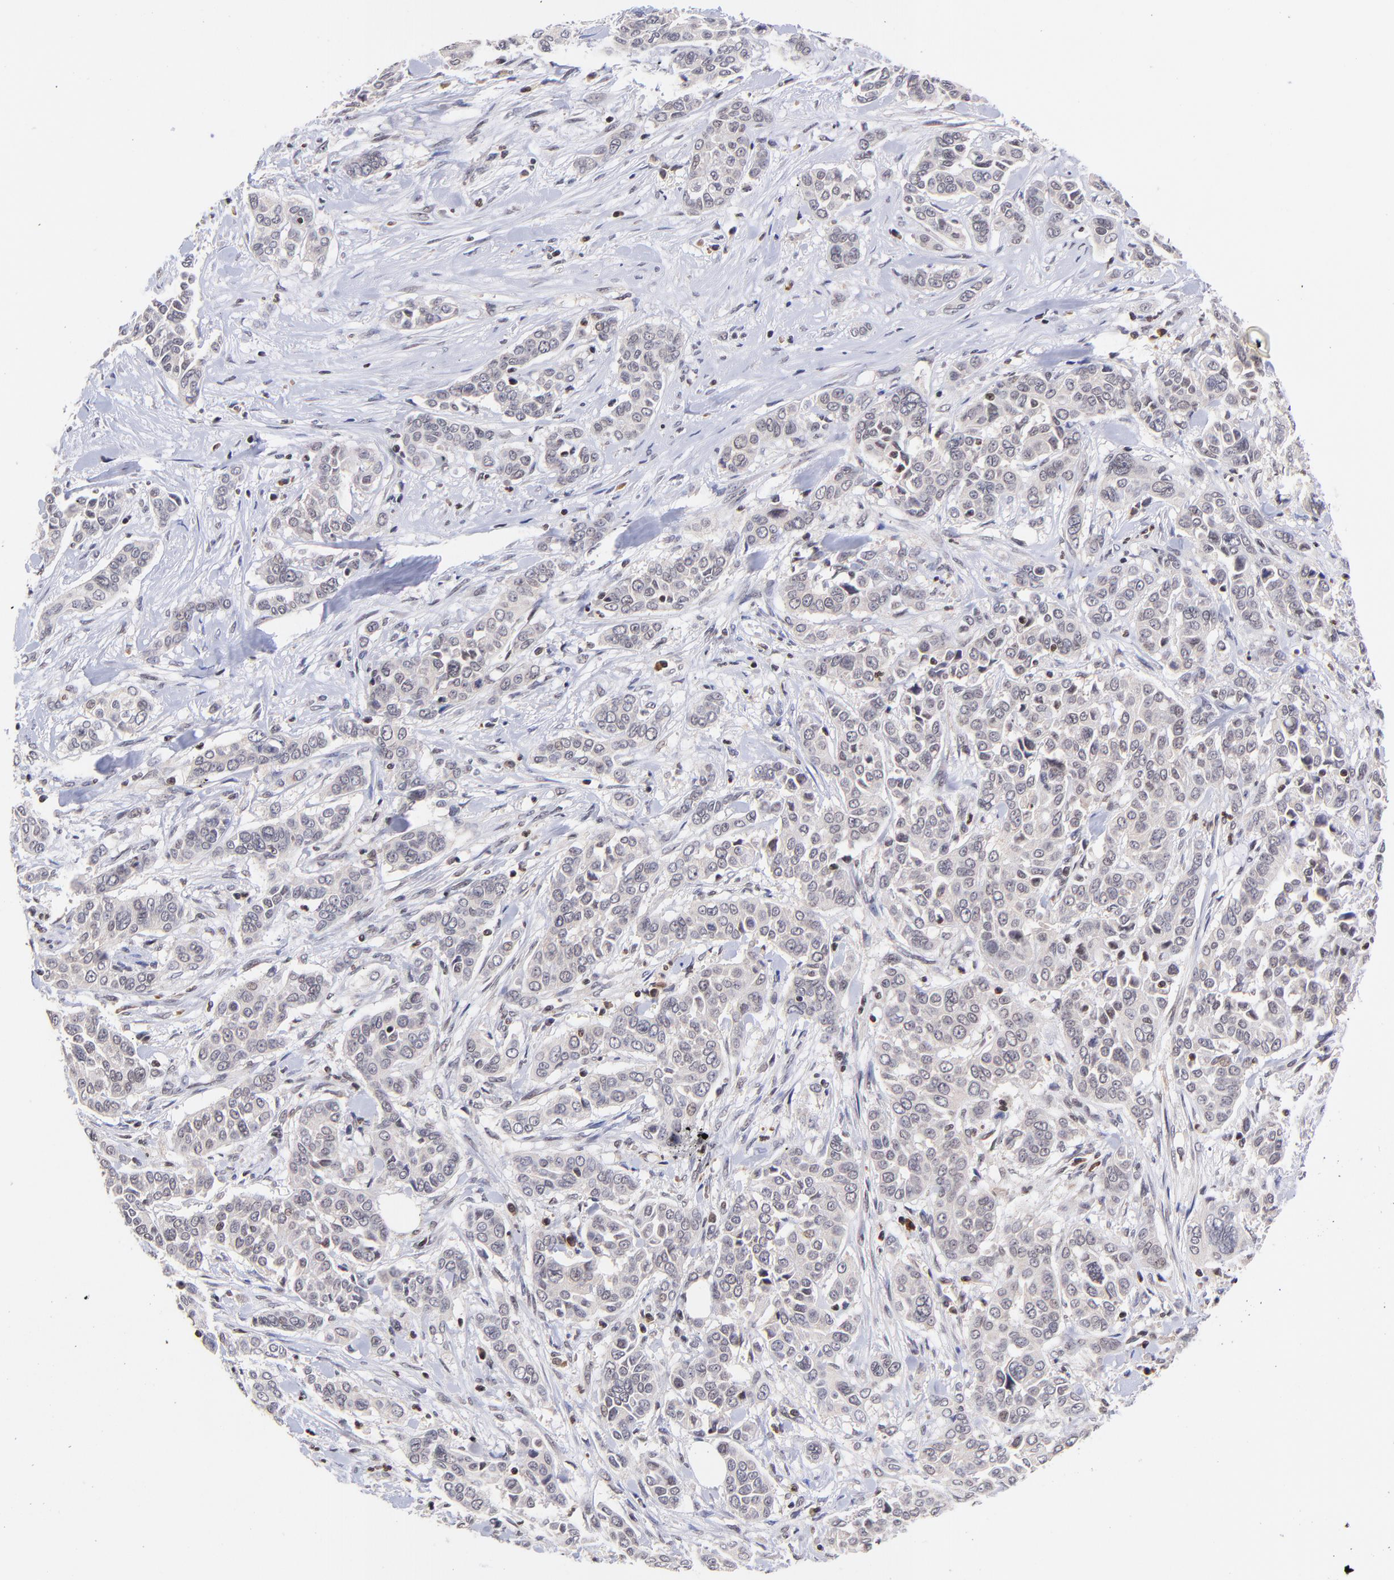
{"staining": {"intensity": "weak", "quantity": ">75%", "location": "cytoplasmic/membranous,nuclear"}, "tissue": "pancreatic cancer", "cell_type": "Tumor cells", "image_type": "cancer", "snomed": [{"axis": "morphology", "description": "Adenocarcinoma, NOS"}, {"axis": "topography", "description": "Pancreas"}], "caption": "Pancreatic adenocarcinoma stained with DAB (3,3'-diaminobenzidine) IHC demonstrates low levels of weak cytoplasmic/membranous and nuclear positivity in approximately >75% of tumor cells.", "gene": "WDR25", "patient": {"sex": "female", "age": 52}}